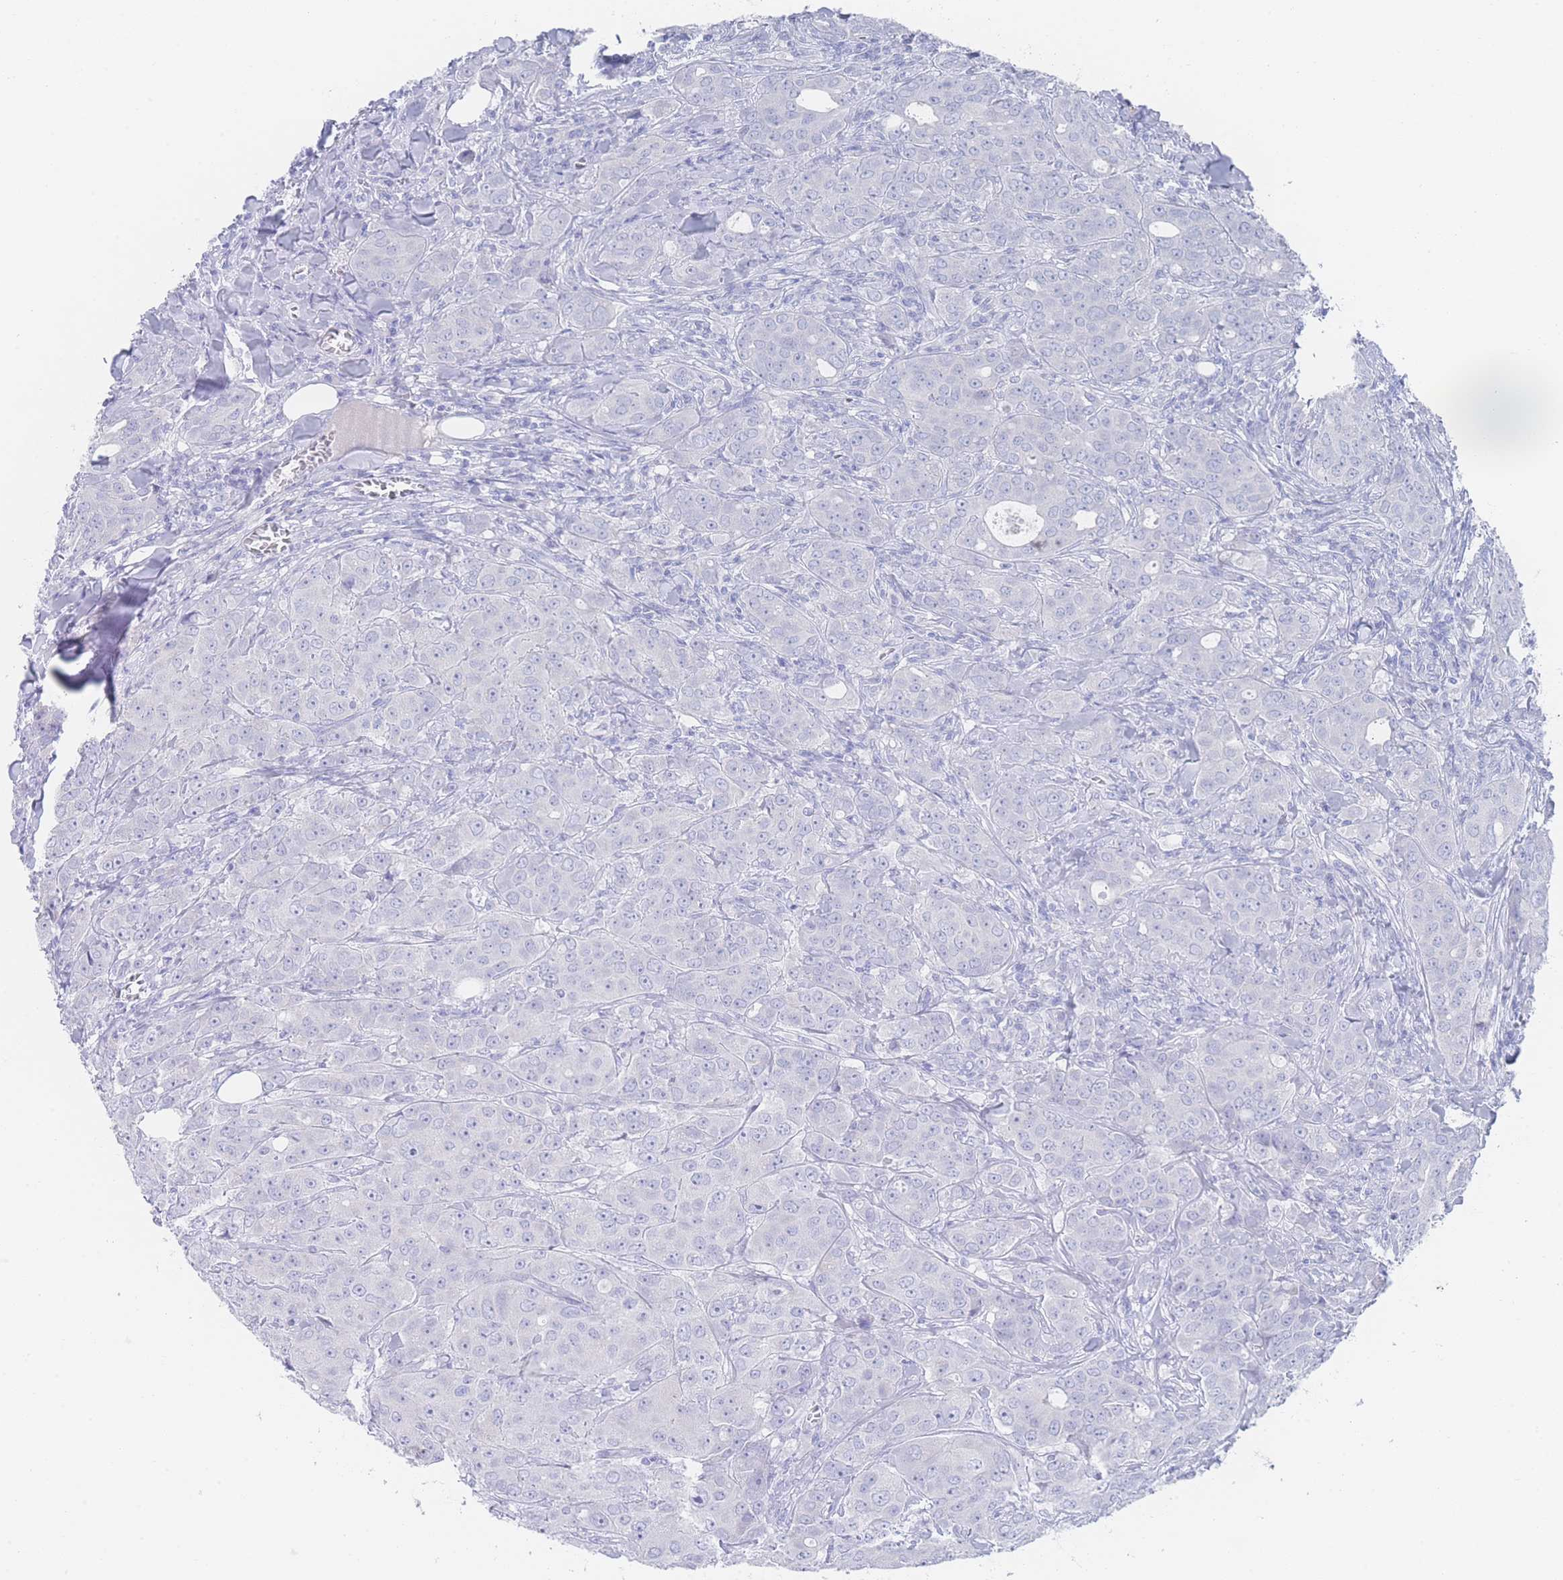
{"staining": {"intensity": "negative", "quantity": "none", "location": "none"}, "tissue": "breast cancer", "cell_type": "Tumor cells", "image_type": "cancer", "snomed": [{"axis": "morphology", "description": "Duct carcinoma"}, {"axis": "topography", "description": "Breast"}], "caption": "Human breast cancer stained for a protein using immunohistochemistry (IHC) shows no positivity in tumor cells.", "gene": "LRRC37A", "patient": {"sex": "female", "age": 43}}